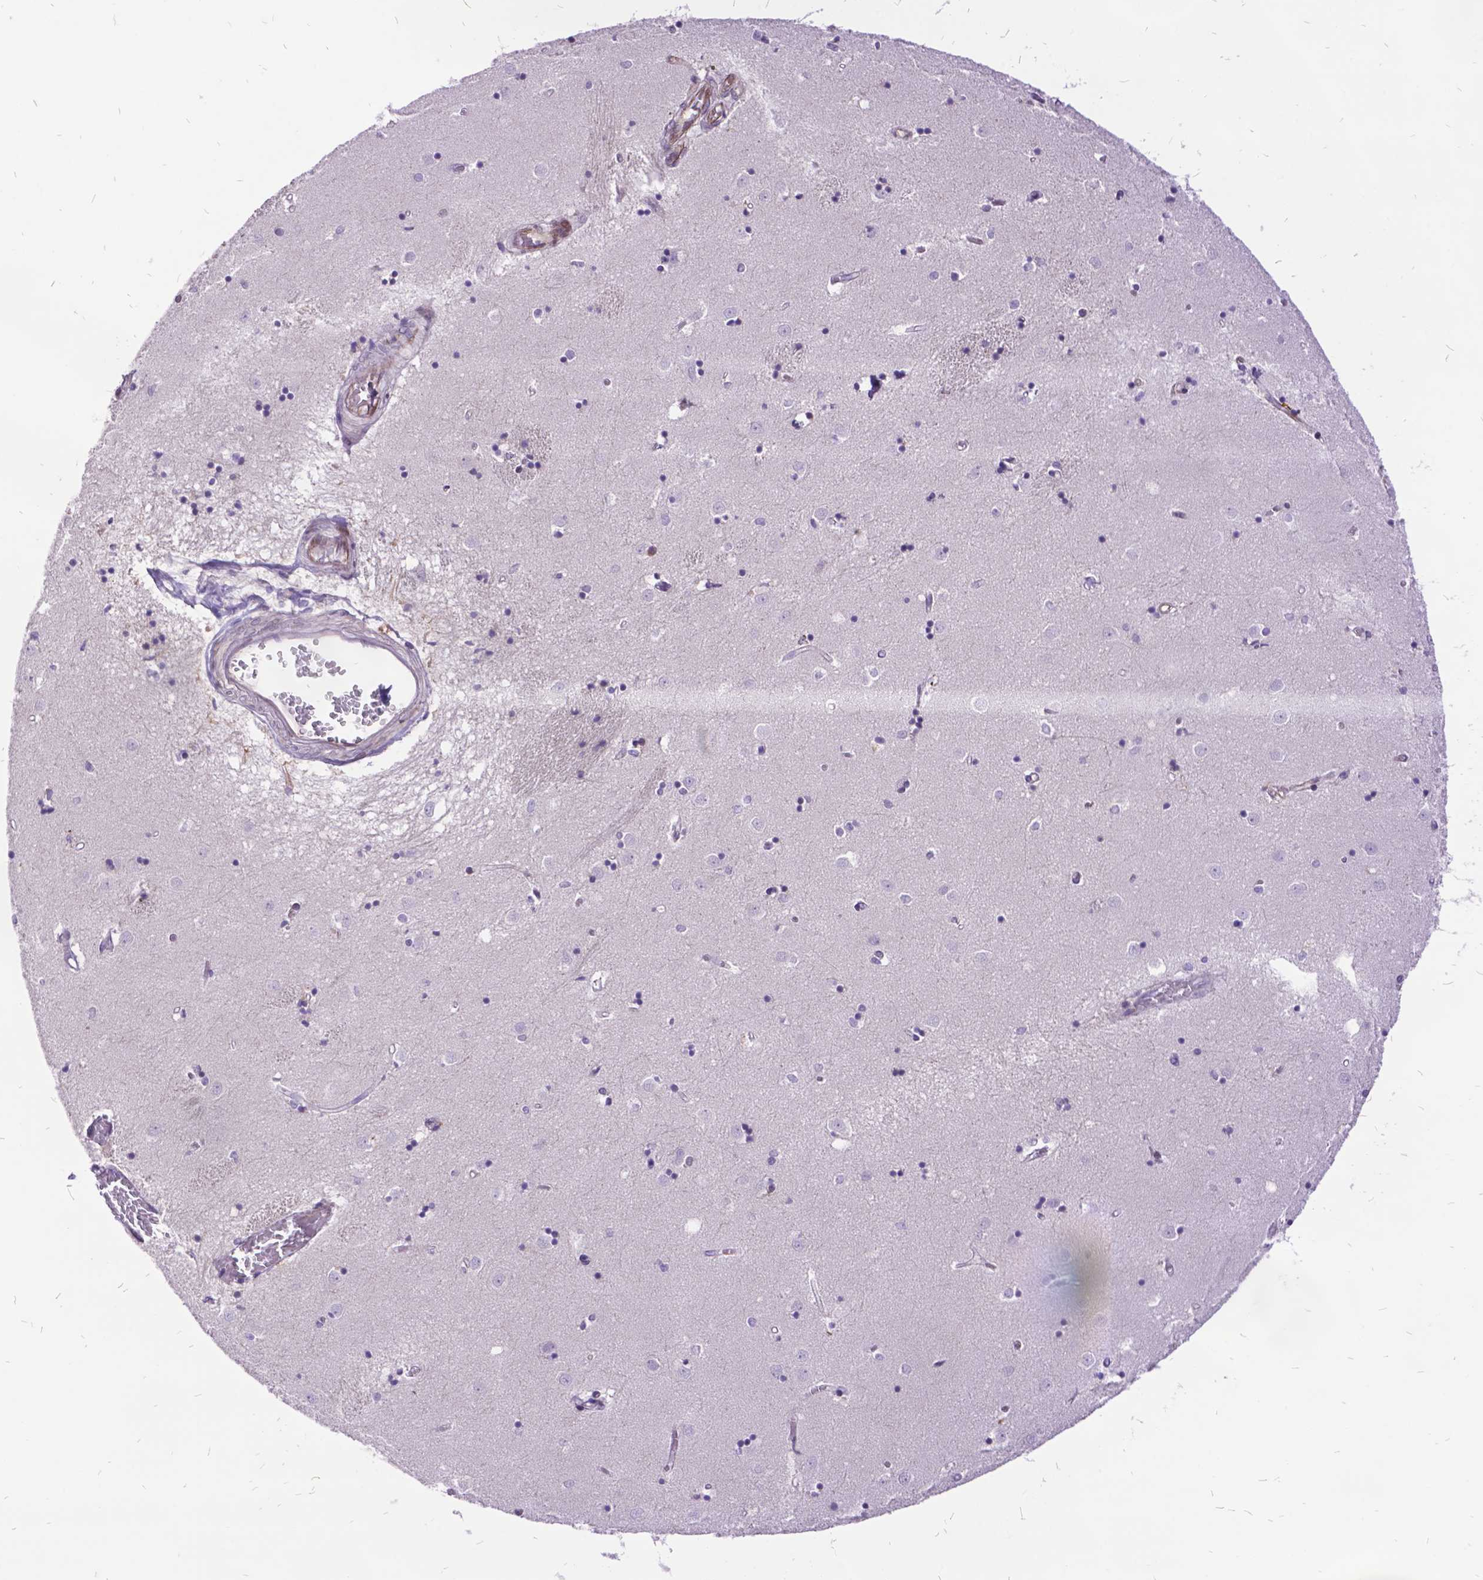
{"staining": {"intensity": "moderate", "quantity": "<25%", "location": "cytoplasmic/membranous"}, "tissue": "caudate", "cell_type": "Glial cells", "image_type": "normal", "snomed": [{"axis": "morphology", "description": "Normal tissue, NOS"}, {"axis": "topography", "description": "Lateral ventricle wall"}], "caption": "Immunohistochemistry (IHC) of normal caudate displays low levels of moderate cytoplasmic/membranous expression in about <25% of glial cells.", "gene": "GRB7", "patient": {"sex": "male", "age": 54}}